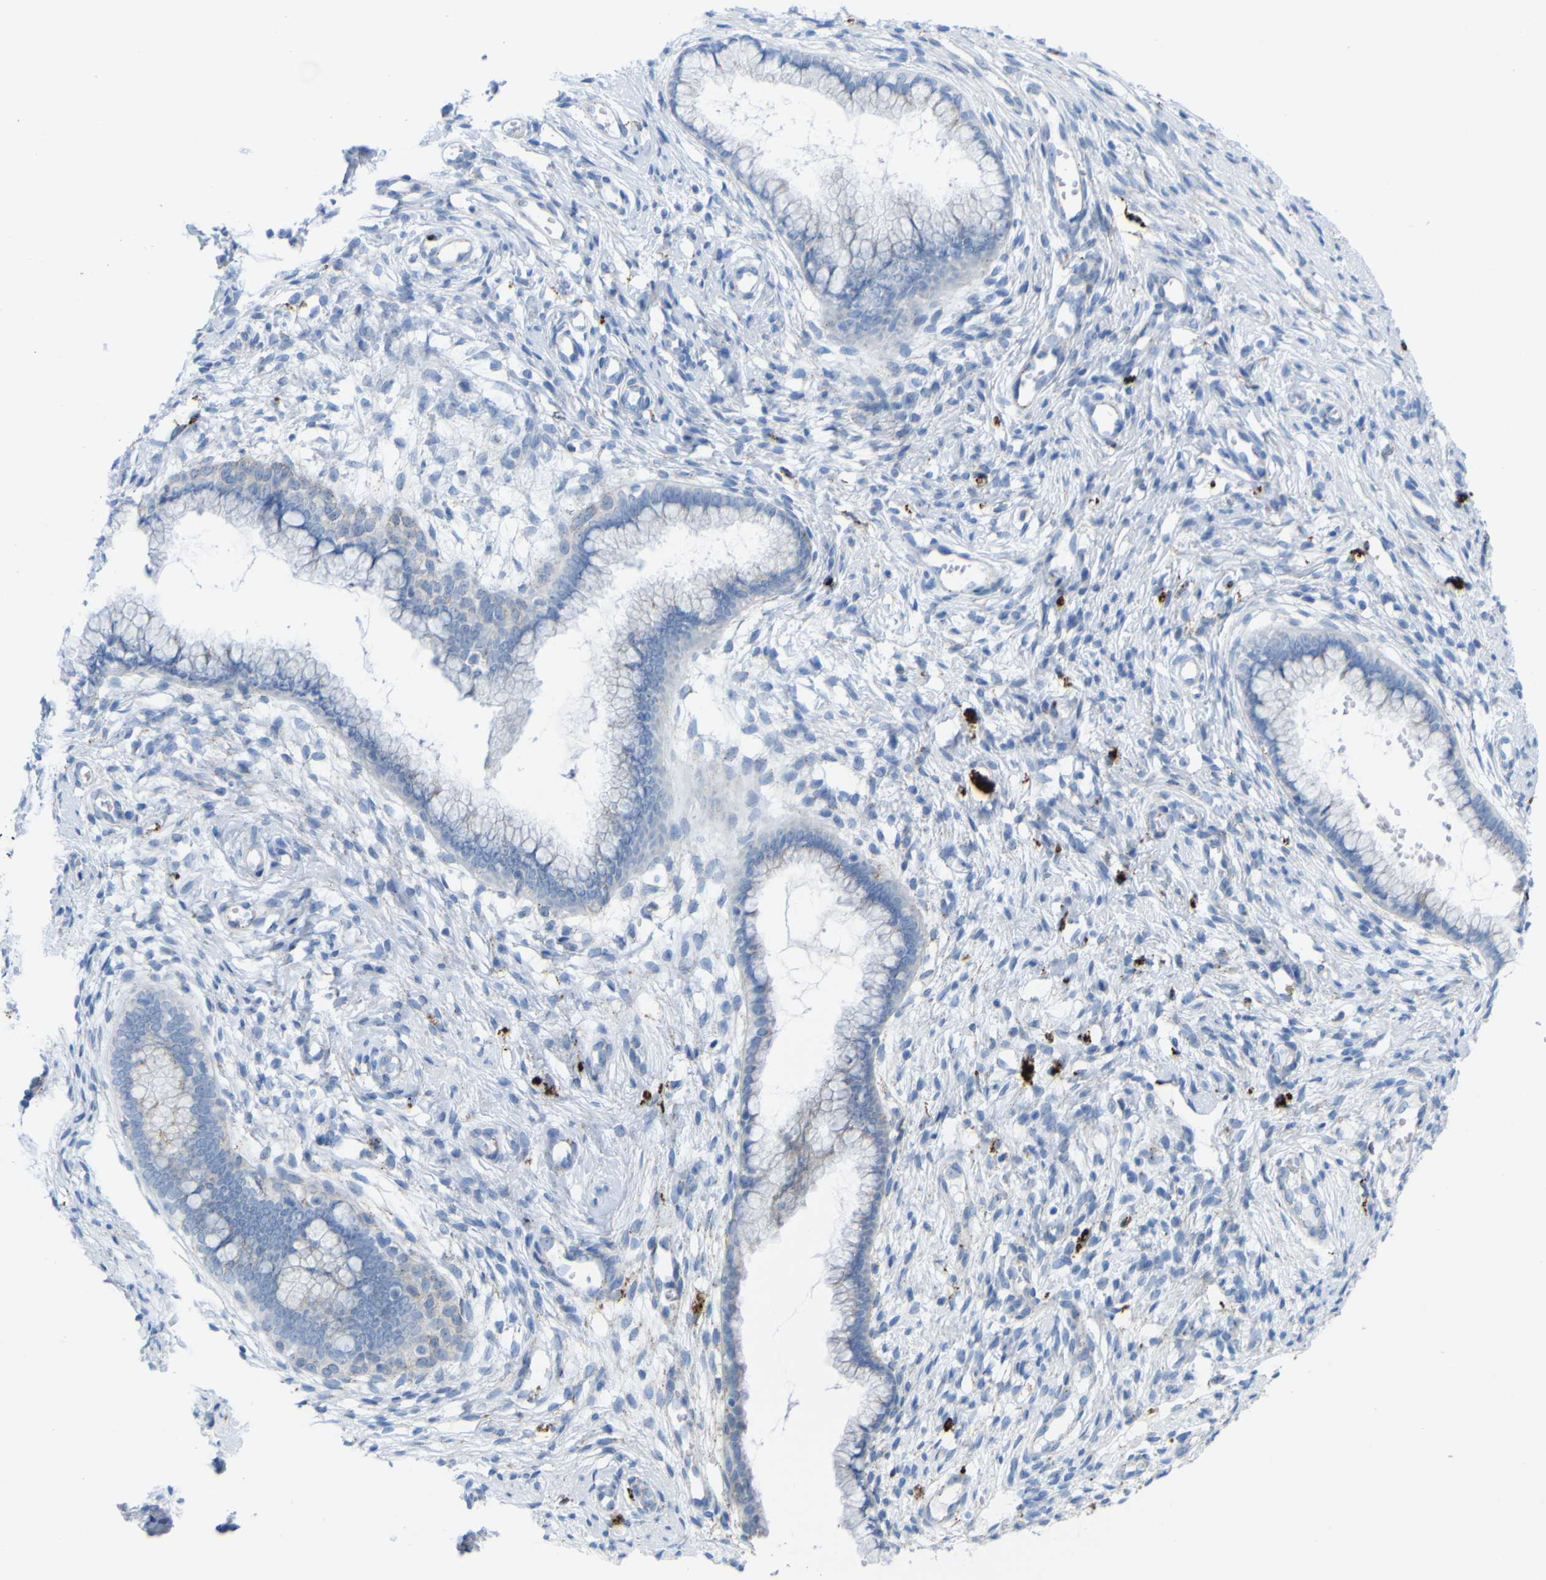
{"staining": {"intensity": "negative", "quantity": "none", "location": "none"}, "tissue": "cervix", "cell_type": "Glandular cells", "image_type": "normal", "snomed": [{"axis": "morphology", "description": "Normal tissue, NOS"}, {"axis": "topography", "description": "Cervix"}], "caption": "A photomicrograph of human cervix is negative for staining in glandular cells. The staining is performed using DAB (3,3'-diaminobenzidine) brown chromogen with nuclei counter-stained in using hematoxylin.", "gene": "PLD3", "patient": {"sex": "female", "age": 65}}